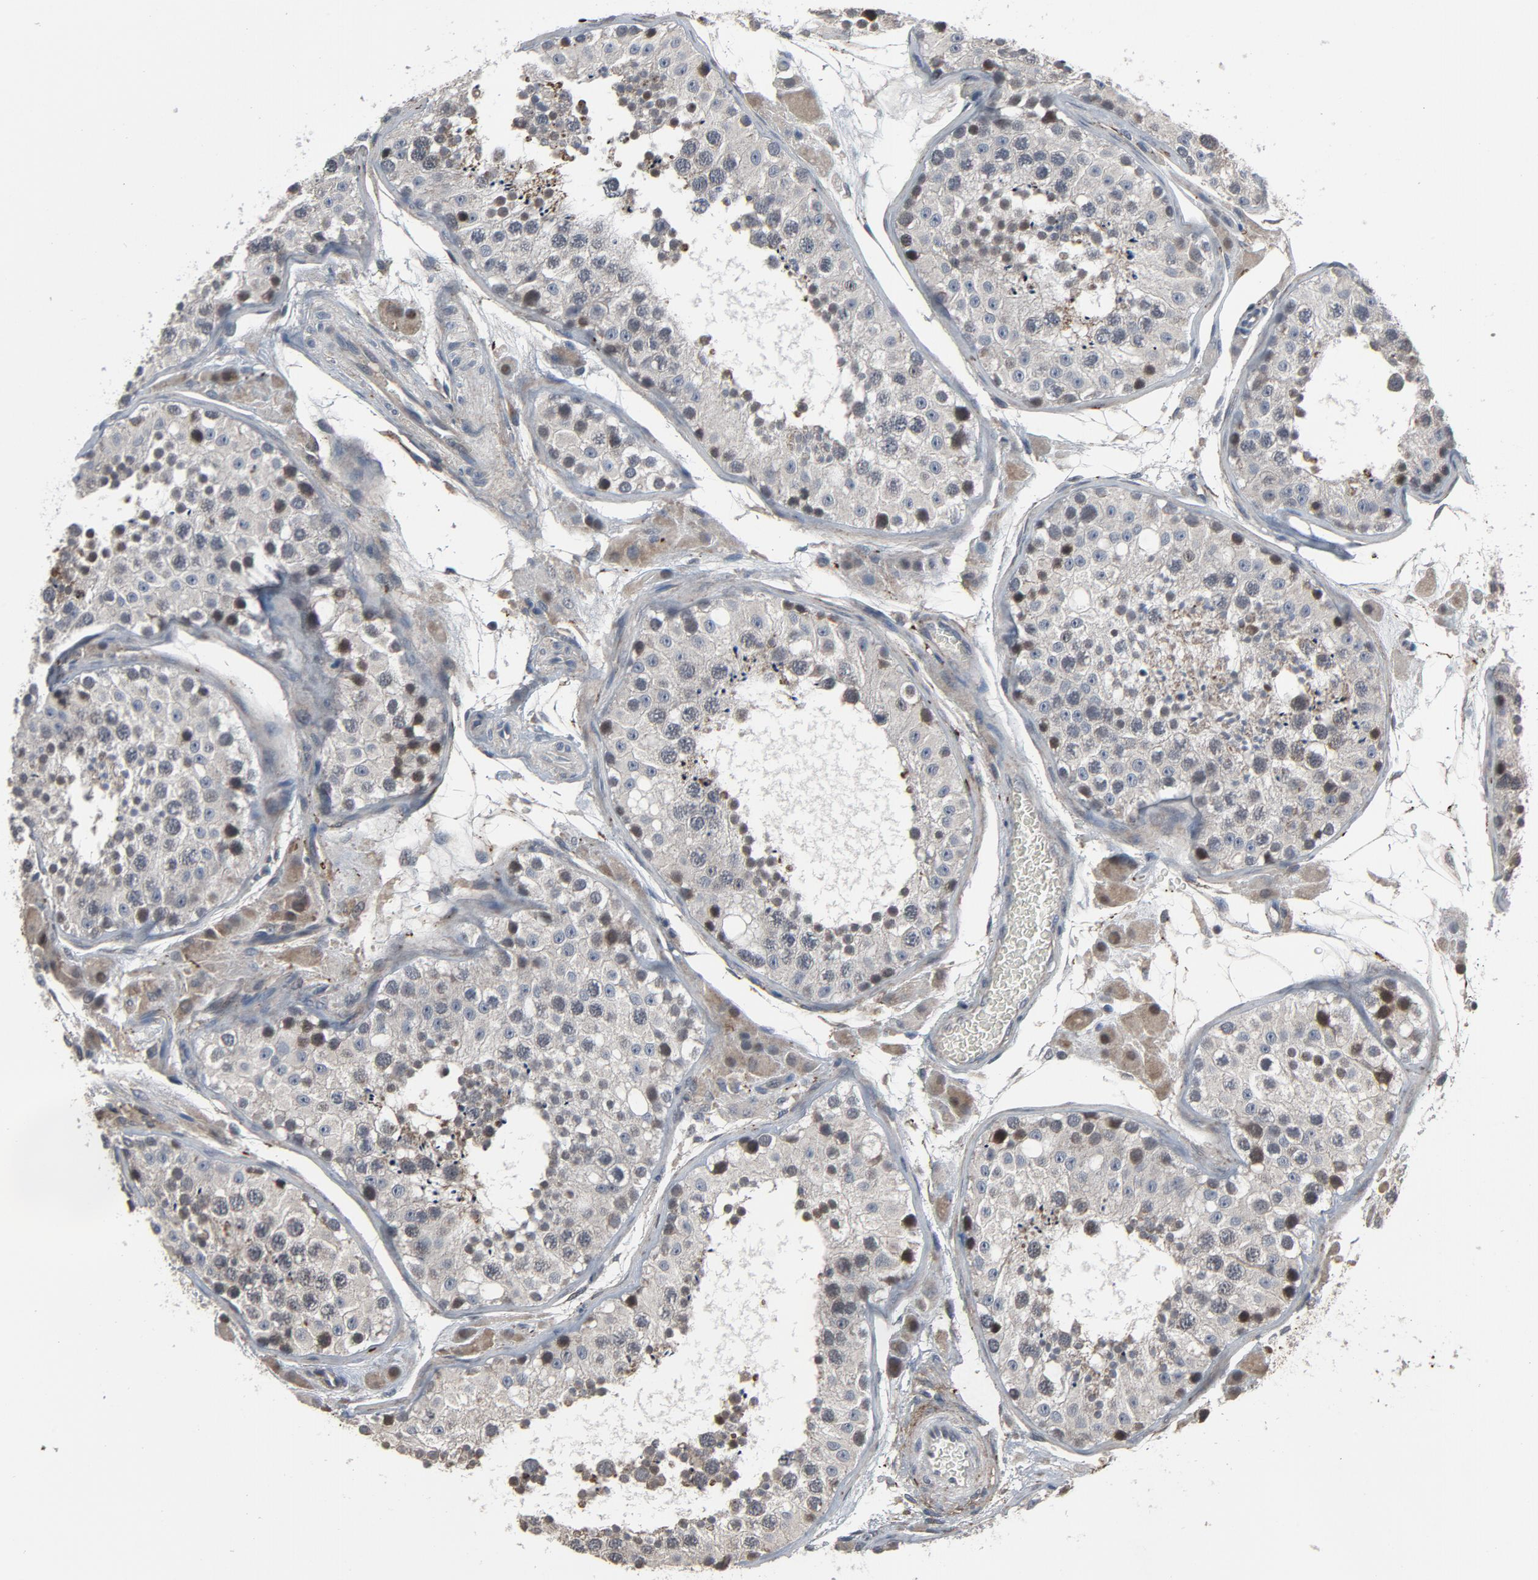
{"staining": {"intensity": "negative", "quantity": "none", "location": "none"}, "tissue": "testis", "cell_type": "Cells in seminiferous ducts", "image_type": "normal", "snomed": [{"axis": "morphology", "description": "Normal tissue, NOS"}, {"axis": "topography", "description": "Testis"}], "caption": "Immunohistochemistry histopathology image of unremarkable human testis stained for a protein (brown), which reveals no staining in cells in seminiferous ducts.", "gene": "PDZD4", "patient": {"sex": "male", "age": 26}}